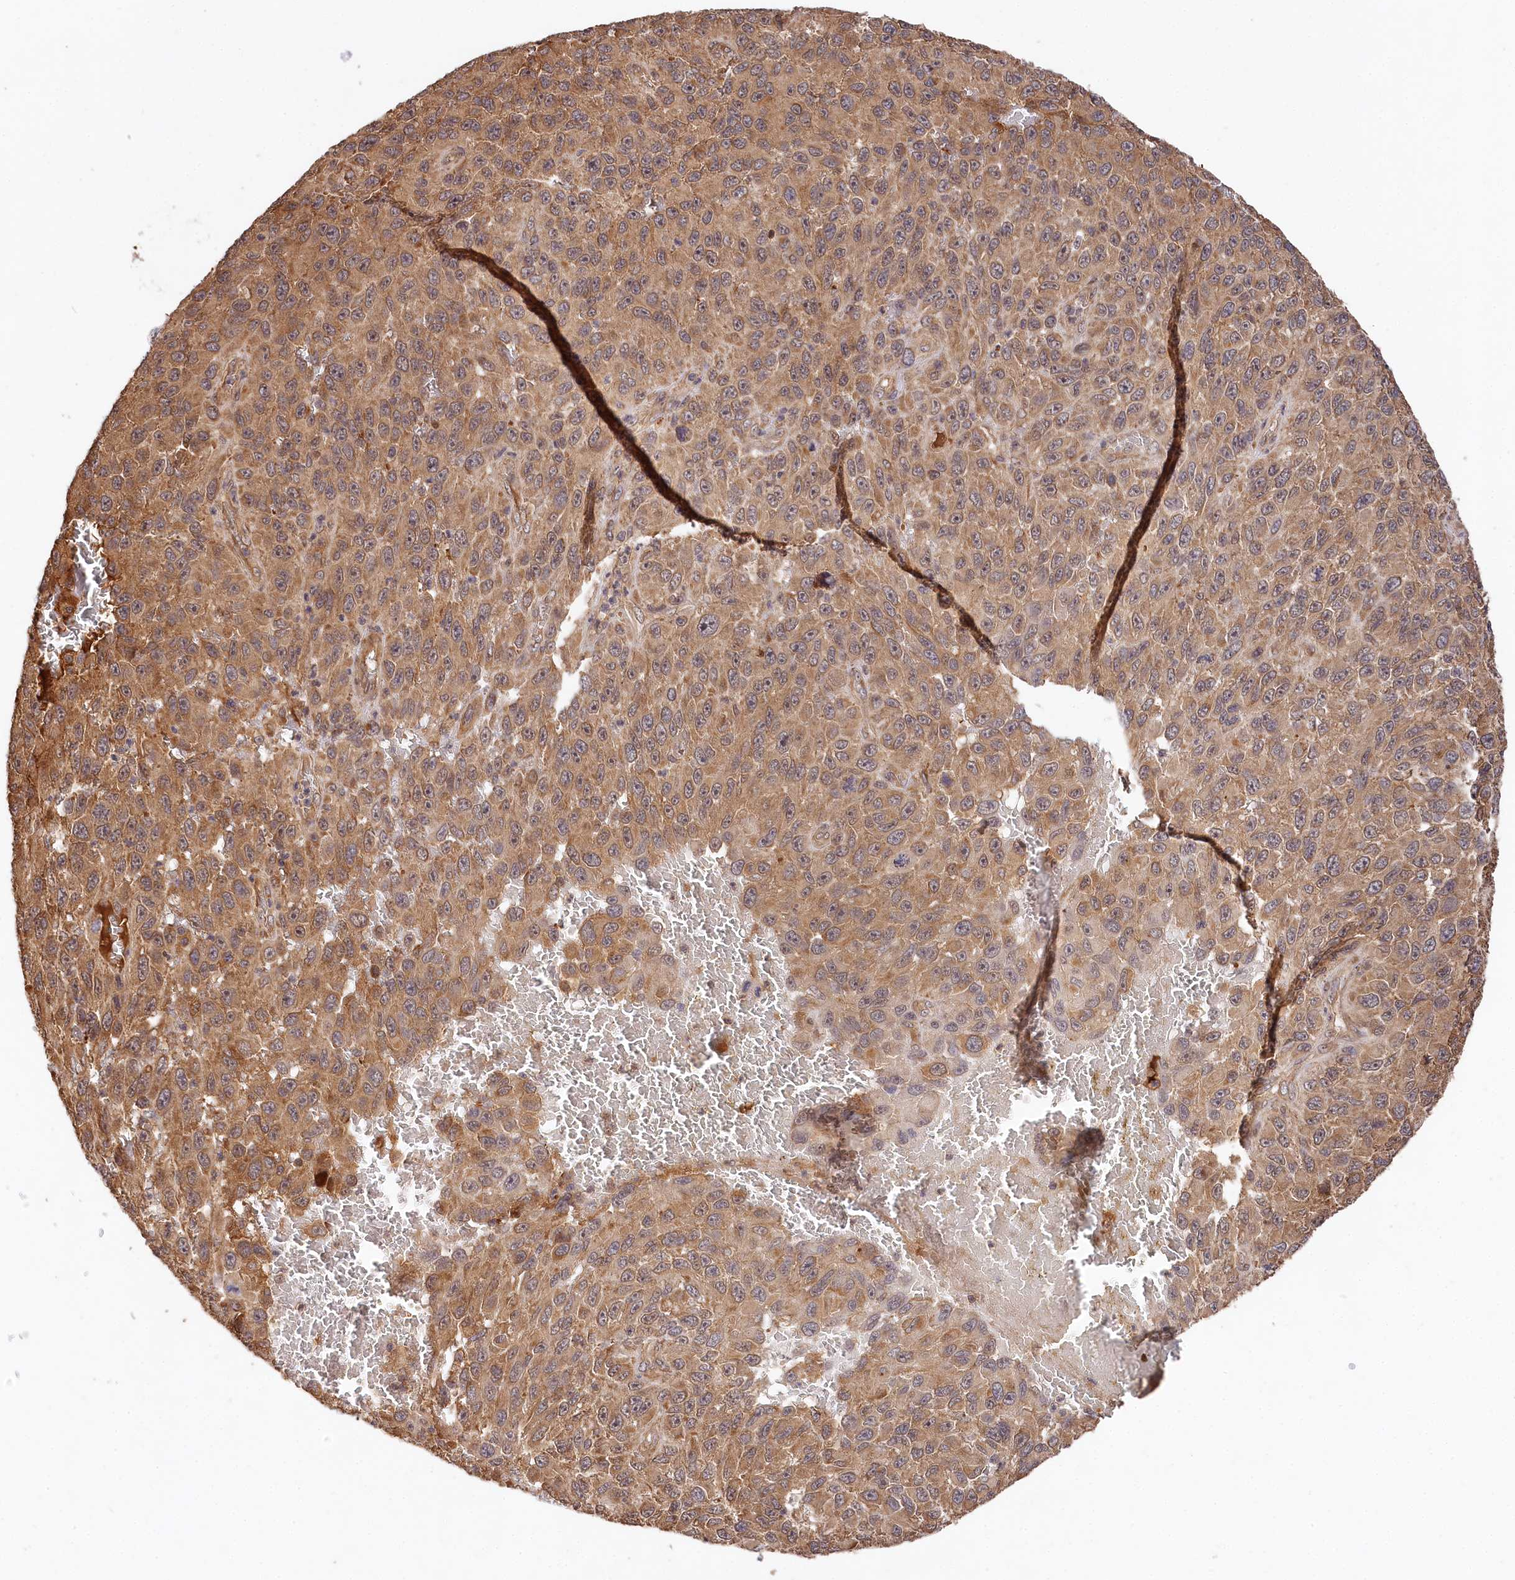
{"staining": {"intensity": "moderate", "quantity": ">75%", "location": "cytoplasmic/membranous"}, "tissue": "melanoma", "cell_type": "Tumor cells", "image_type": "cancer", "snomed": [{"axis": "morphology", "description": "Normal tissue, NOS"}, {"axis": "morphology", "description": "Malignant melanoma, NOS"}, {"axis": "topography", "description": "Skin"}], "caption": "Malignant melanoma stained for a protein reveals moderate cytoplasmic/membranous positivity in tumor cells.", "gene": "MCF2L2", "patient": {"sex": "female", "age": 96}}